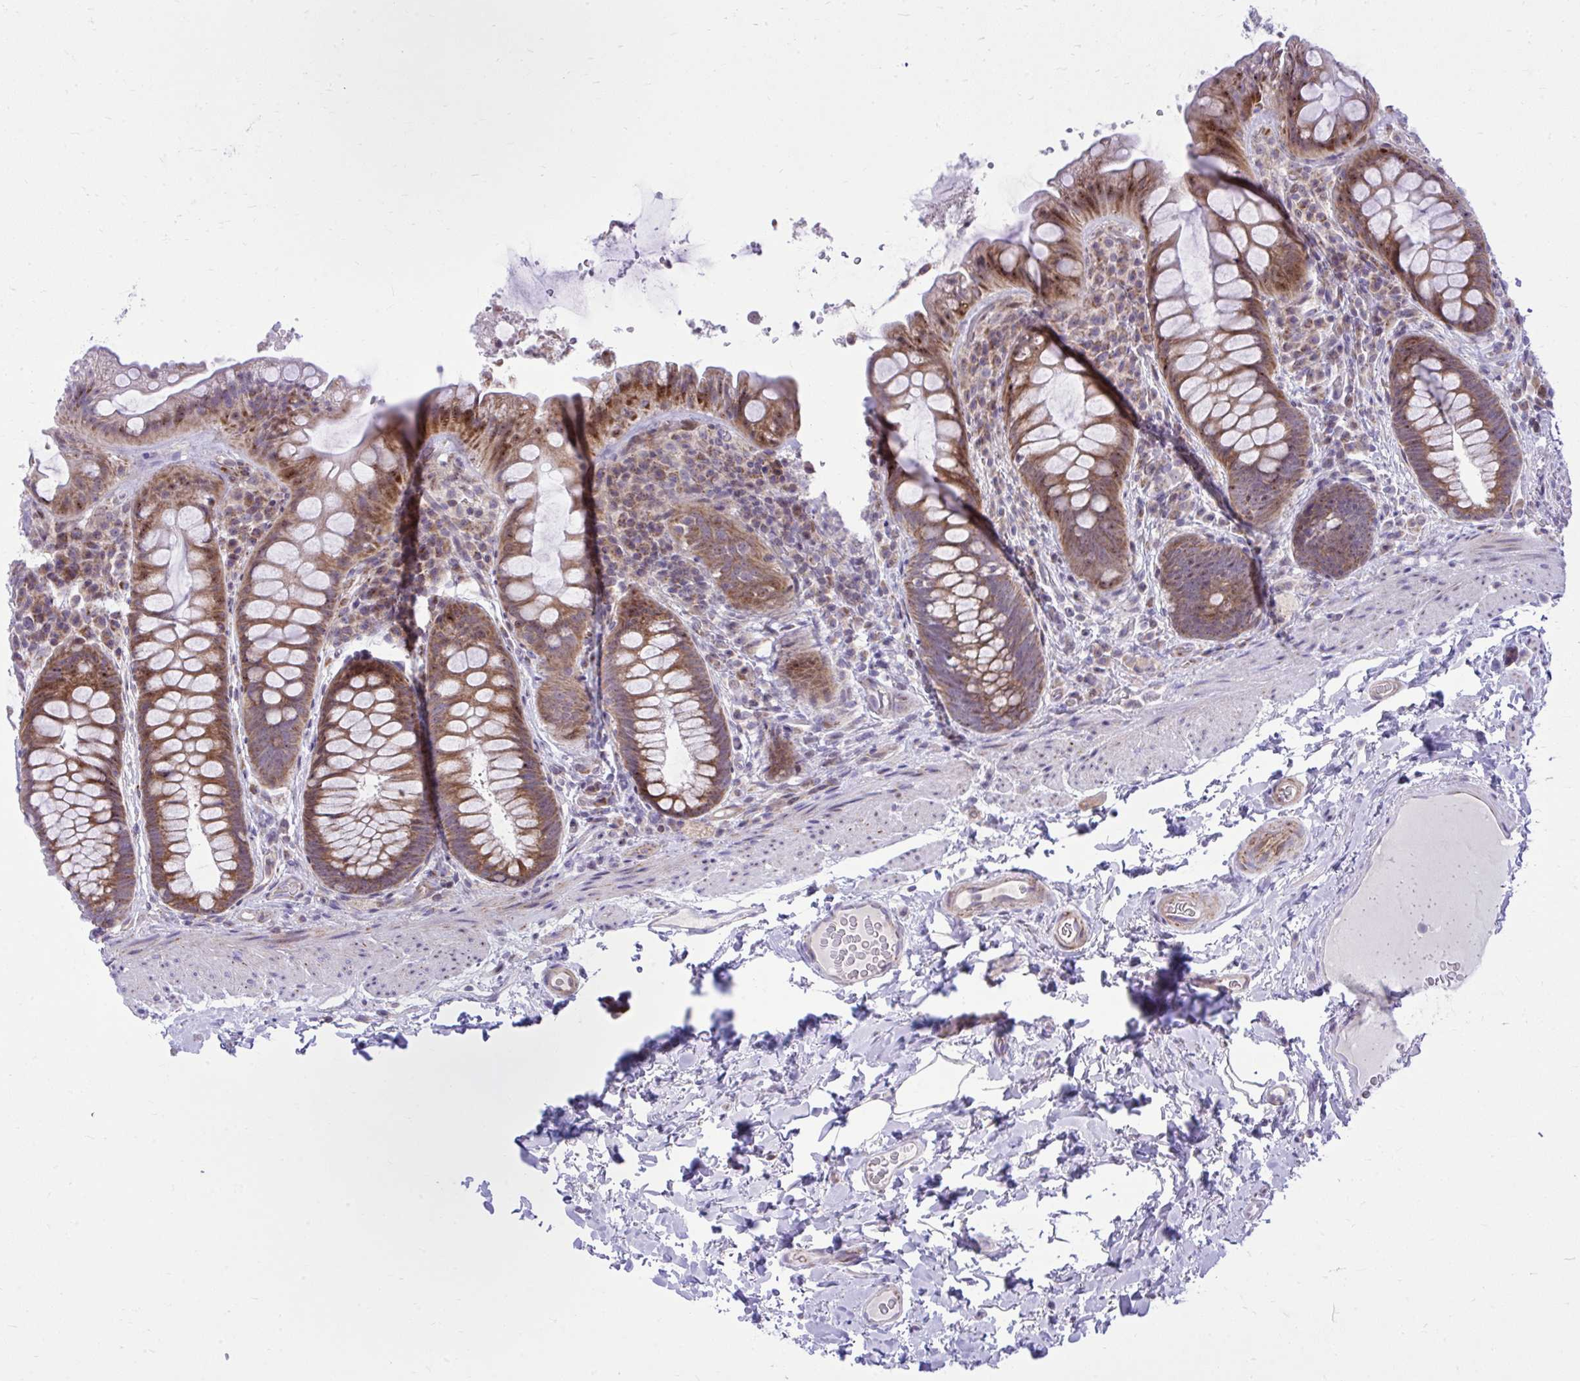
{"staining": {"intensity": "moderate", "quantity": ">75%", "location": "cytoplasmic/membranous,nuclear"}, "tissue": "rectum", "cell_type": "Glandular cells", "image_type": "normal", "snomed": [{"axis": "morphology", "description": "Normal tissue, NOS"}, {"axis": "topography", "description": "Rectum"}], "caption": "Moderate cytoplasmic/membranous,nuclear positivity is seen in about >75% of glandular cells in unremarkable rectum. The staining was performed using DAB (3,3'-diaminobenzidine), with brown indicating positive protein expression. Nuclei are stained blue with hematoxylin.", "gene": "GPRIN3", "patient": {"sex": "female", "age": 69}}